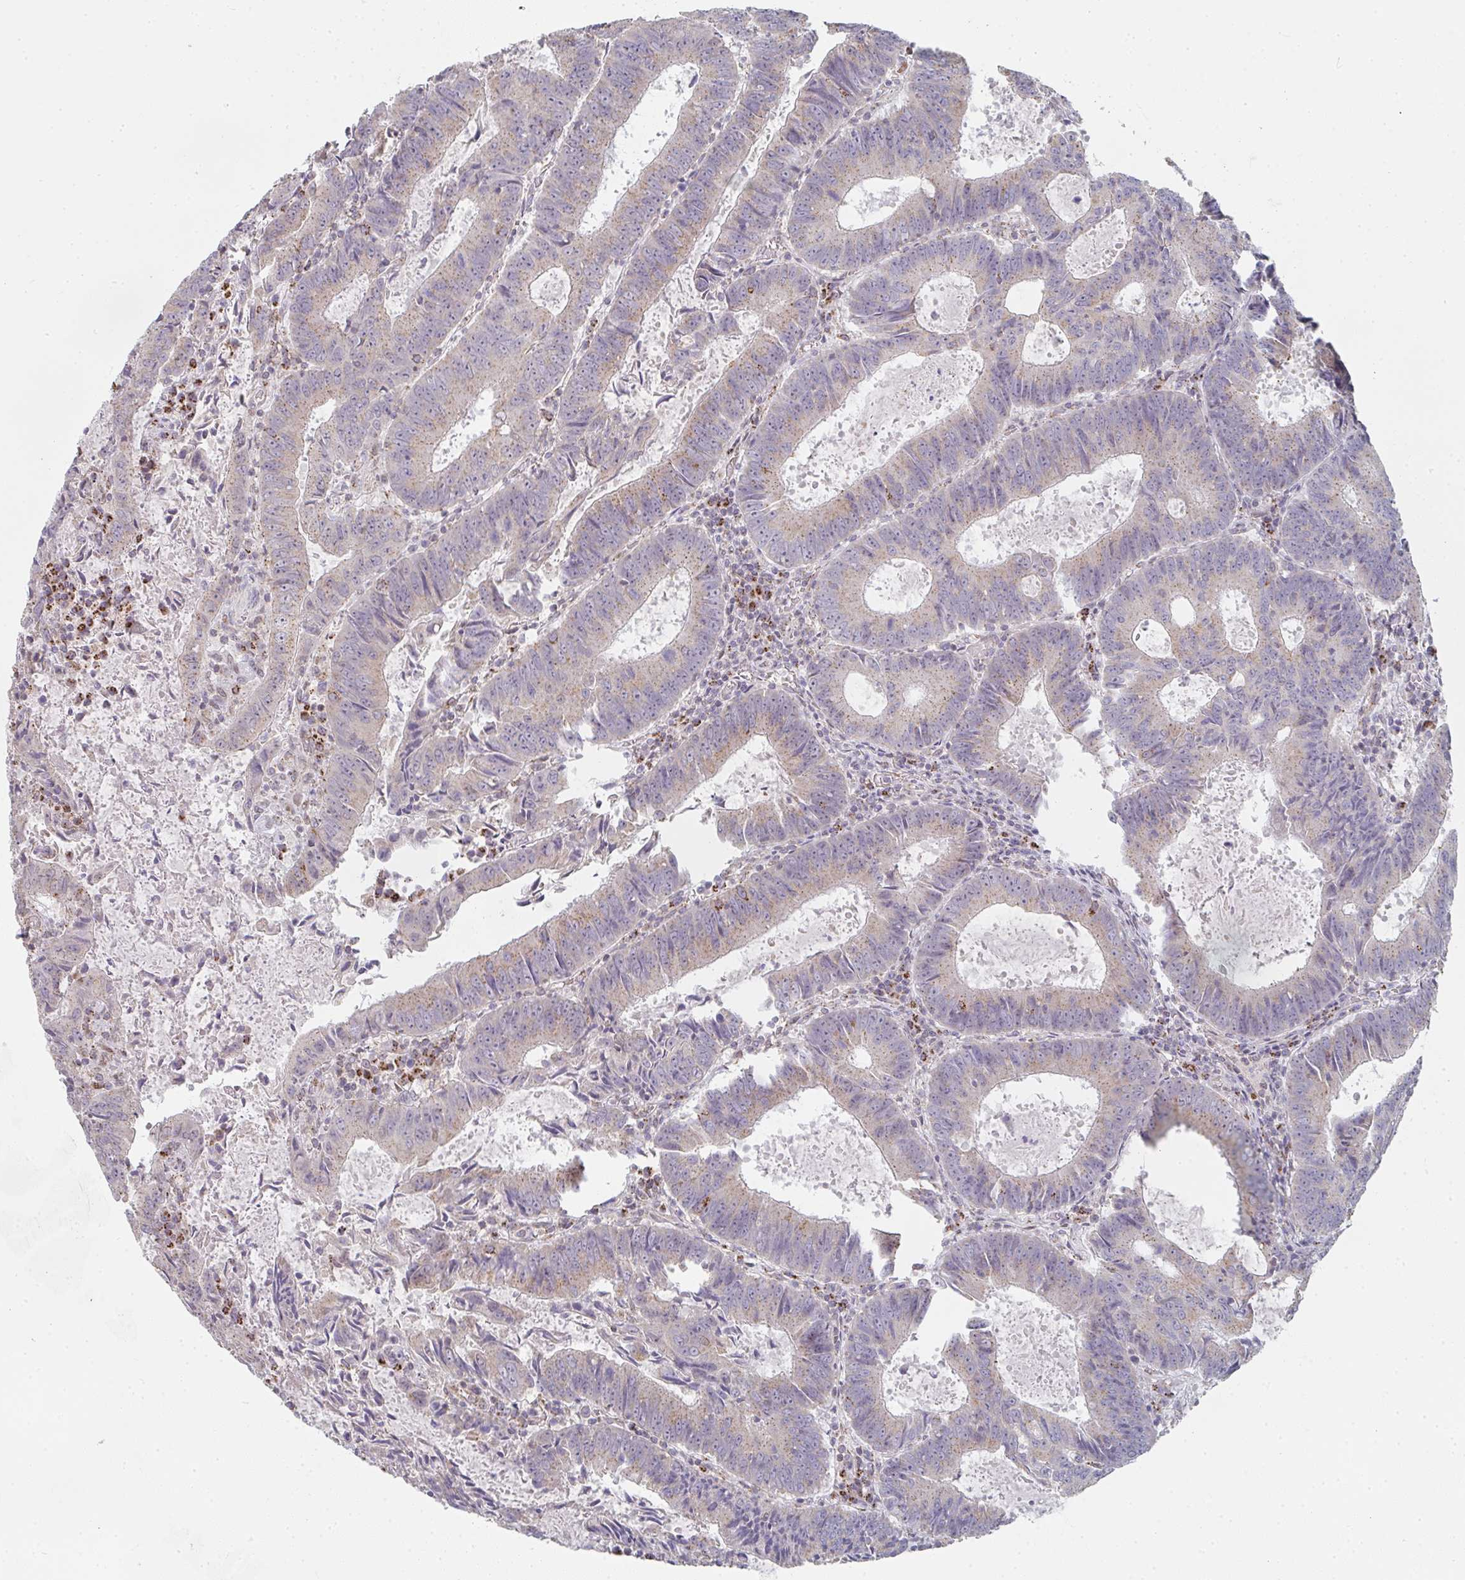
{"staining": {"intensity": "weak", "quantity": ">75%", "location": "cytoplasmic/membranous"}, "tissue": "colorectal cancer", "cell_type": "Tumor cells", "image_type": "cancer", "snomed": [{"axis": "morphology", "description": "Adenocarcinoma, NOS"}, {"axis": "topography", "description": "Colon"}], "caption": "This is an image of IHC staining of colorectal adenocarcinoma, which shows weak staining in the cytoplasmic/membranous of tumor cells.", "gene": "ZNF526", "patient": {"sex": "male", "age": 67}}